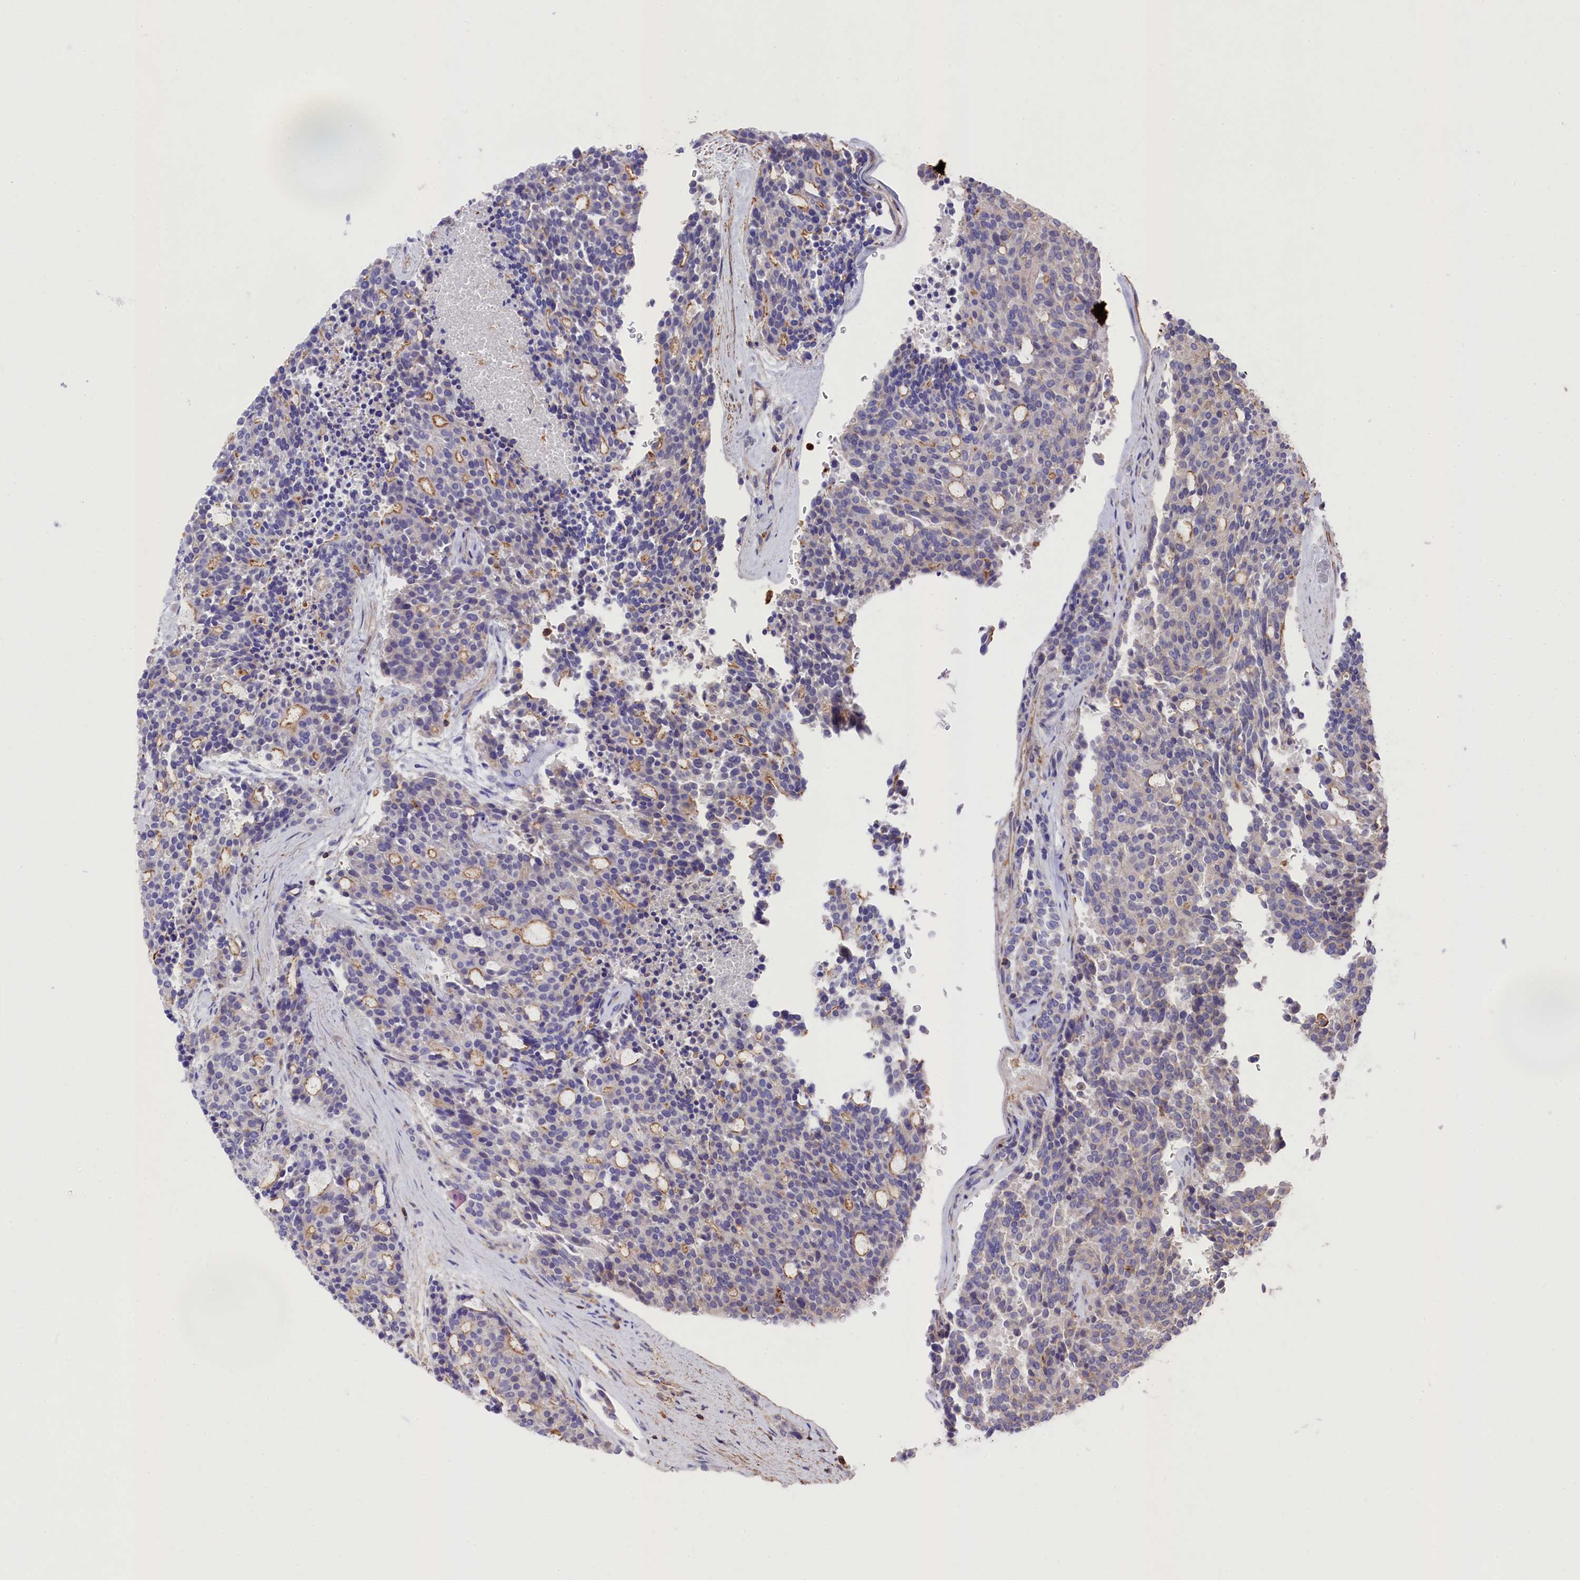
{"staining": {"intensity": "negative", "quantity": "none", "location": "none"}, "tissue": "carcinoid", "cell_type": "Tumor cells", "image_type": "cancer", "snomed": [{"axis": "morphology", "description": "Carcinoid, malignant, NOS"}, {"axis": "topography", "description": "Pancreas"}], "caption": "An immunohistochemistry (IHC) photomicrograph of carcinoid is shown. There is no staining in tumor cells of carcinoid. The staining was performed using DAB (3,3'-diaminobenzidine) to visualize the protein expression in brown, while the nuclei were stained in blue with hematoxylin (Magnification: 20x).", "gene": "RAPSN", "patient": {"sex": "female", "age": 54}}